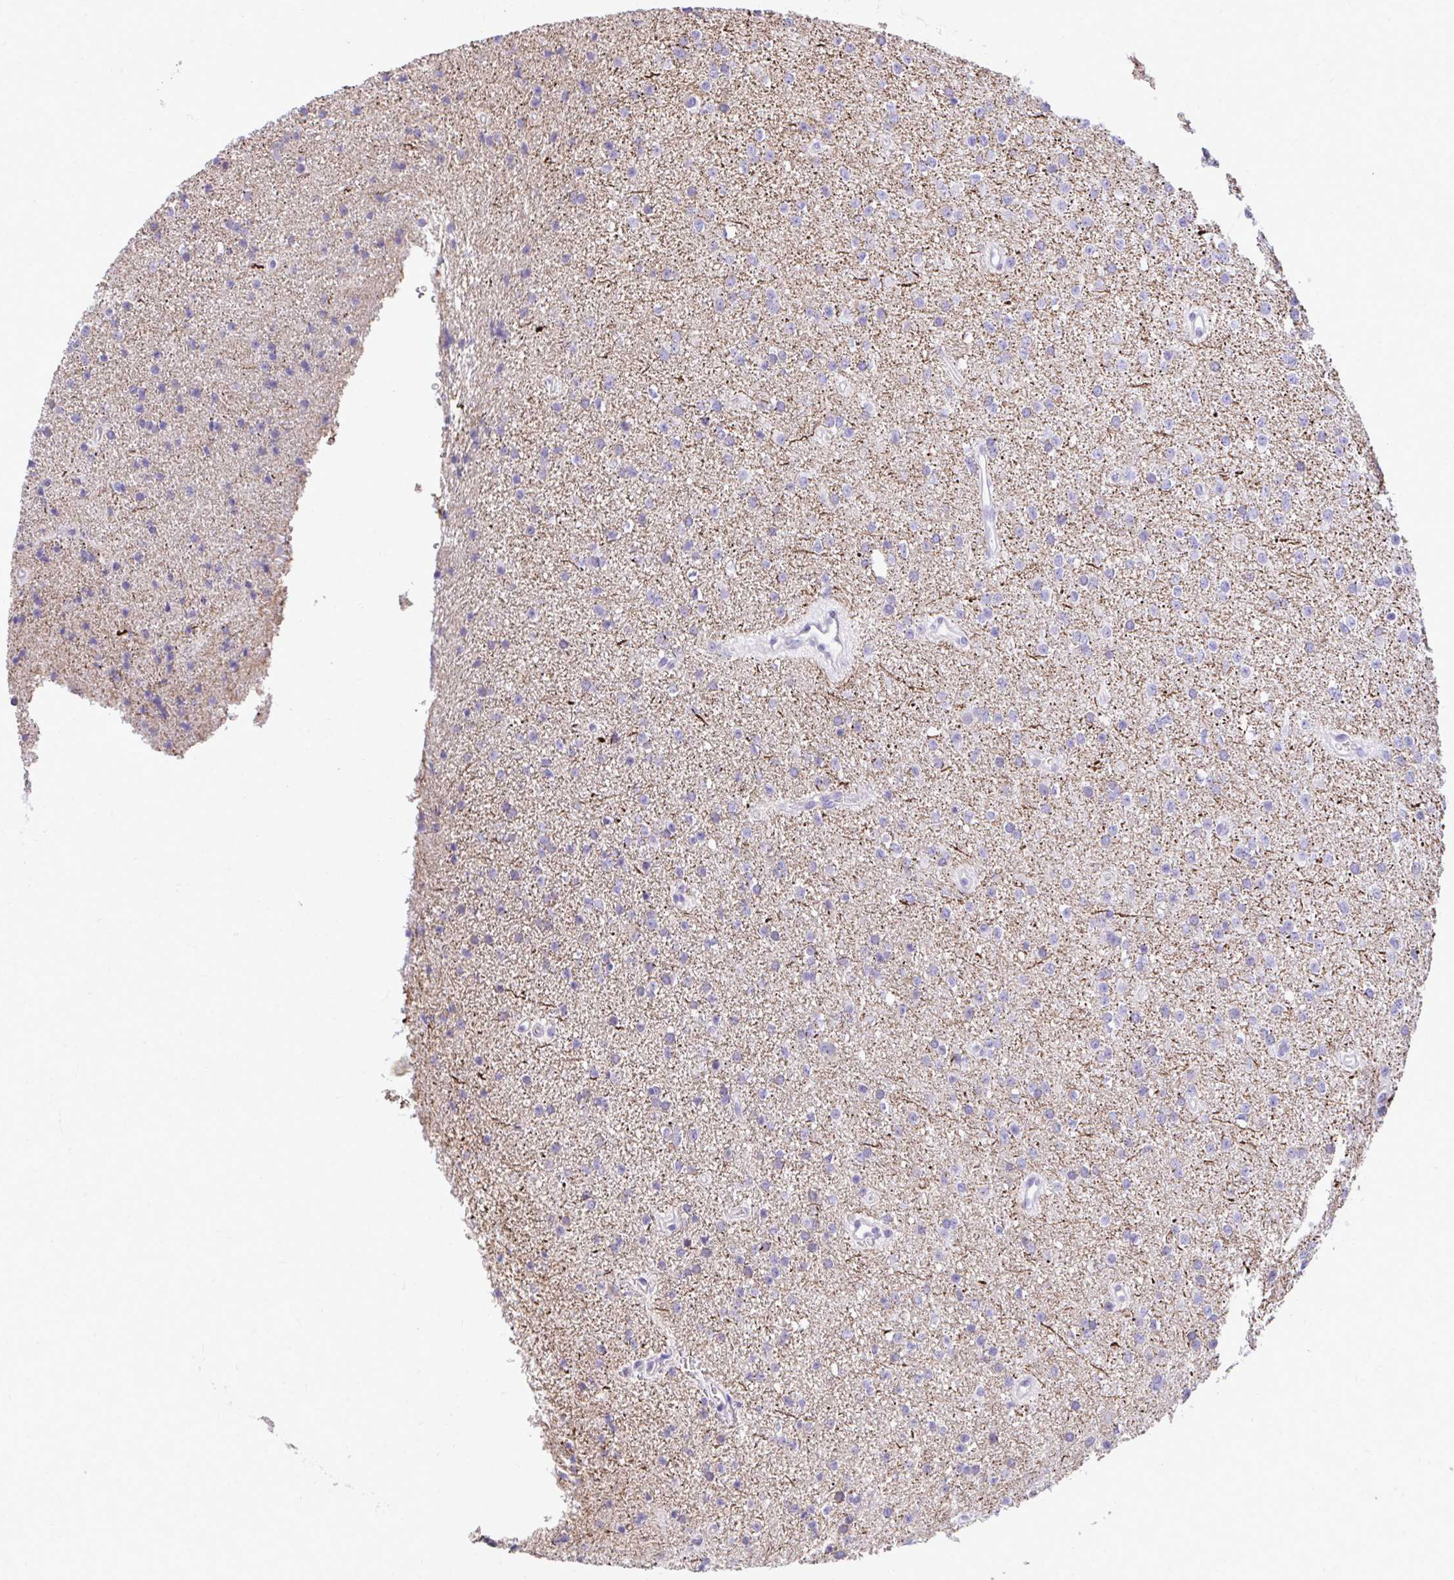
{"staining": {"intensity": "negative", "quantity": "none", "location": "none"}, "tissue": "glioma", "cell_type": "Tumor cells", "image_type": "cancer", "snomed": [{"axis": "morphology", "description": "Glioma, malignant, Low grade"}, {"axis": "topography", "description": "Brain"}], "caption": "Immunohistochemistry image of glioma stained for a protein (brown), which reveals no positivity in tumor cells. (DAB (3,3'-diaminobenzidine) immunohistochemistry (IHC) with hematoxylin counter stain).", "gene": "PIGK", "patient": {"sex": "female", "age": 34}}